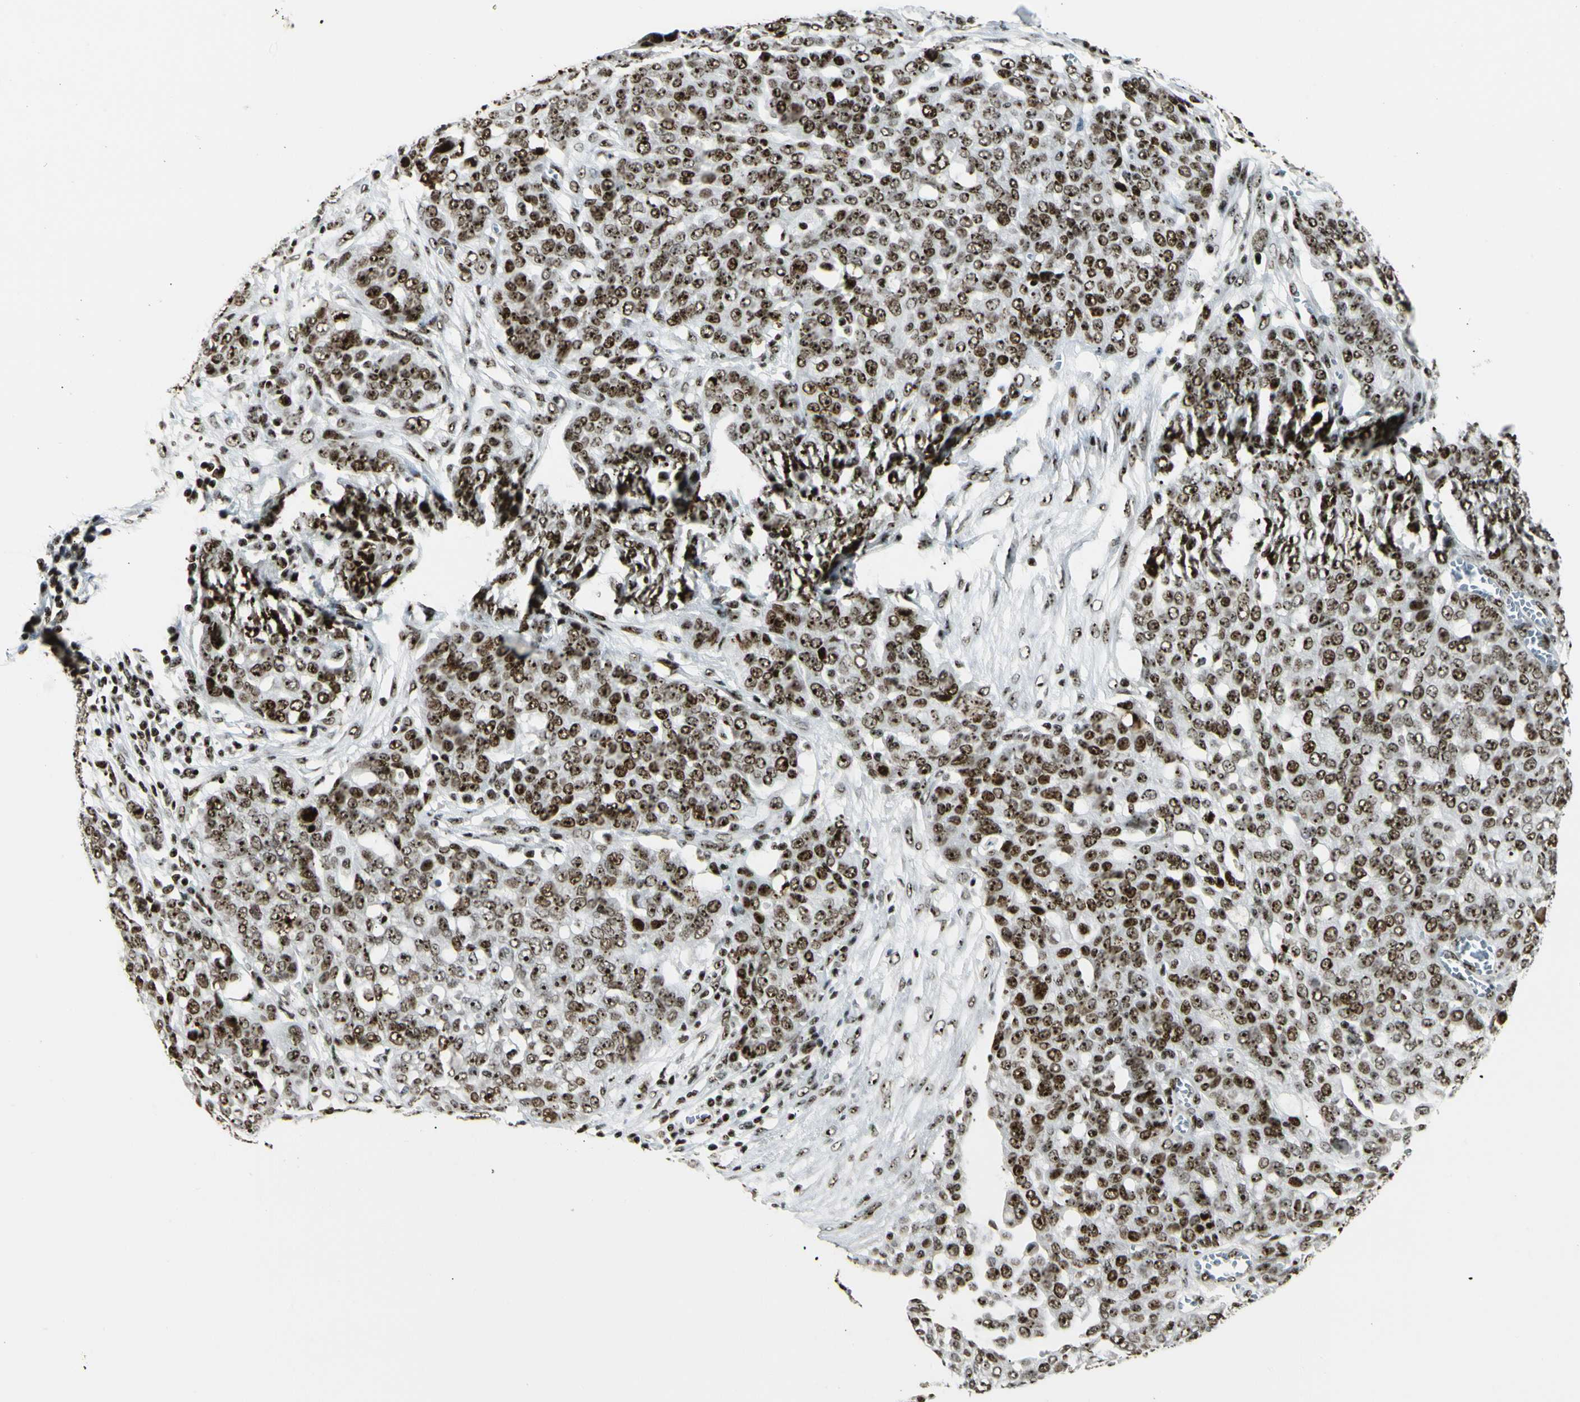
{"staining": {"intensity": "strong", "quantity": ">75%", "location": "nuclear"}, "tissue": "ovarian cancer", "cell_type": "Tumor cells", "image_type": "cancer", "snomed": [{"axis": "morphology", "description": "Cystadenocarcinoma, serous, NOS"}, {"axis": "topography", "description": "Soft tissue"}, {"axis": "topography", "description": "Ovary"}], "caption": "DAB (3,3'-diaminobenzidine) immunohistochemical staining of ovarian cancer (serous cystadenocarcinoma) reveals strong nuclear protein expression in about >75% of tumor cells. Using DAB (brown) and hematoxylin (blue) stains, captured at high magnification using brightfield microscopy.", "gene": "UBTF", "patient": {"sex": "female", "age": 57}}